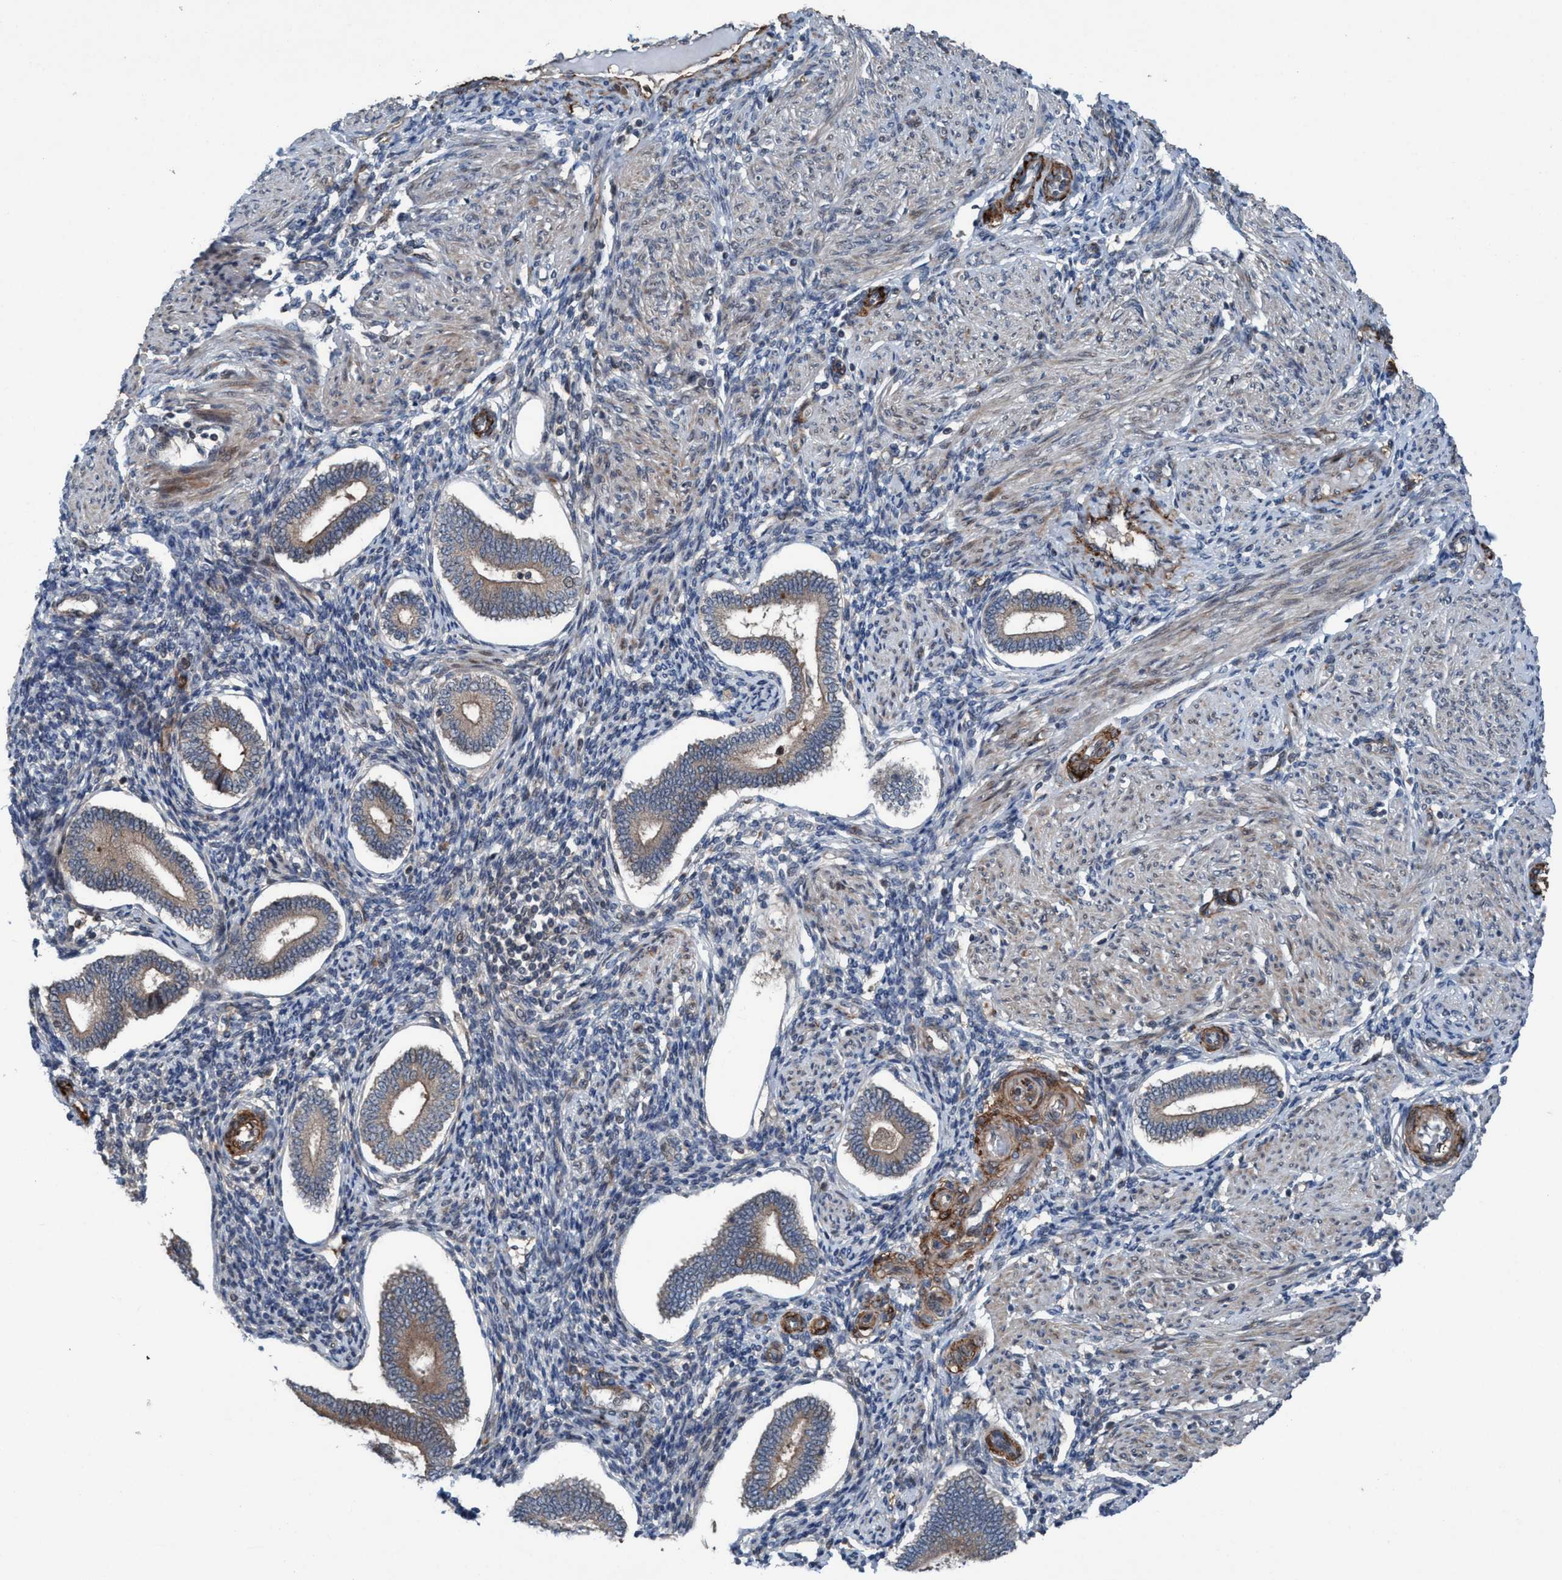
{"staining": {"intensity": "weak", "quantity": "<25%", "location": "cytoplasmic/membranous"}, "tissue": "endometrium", "cell_type": "Cells in endometrial stroma", "image_type": "normal", "snomed": [{"axis": "morphology", "description": "Normal tissue, NOS"}, {"axis": "topography", "description": "Endometrium"}], "caption": "Immunohistochemical staining of benign endometrium shows no significant expression in cells in endometrial stroma.", "gene": "NISCH", "patient": {"sex": "female", "age": 42}}